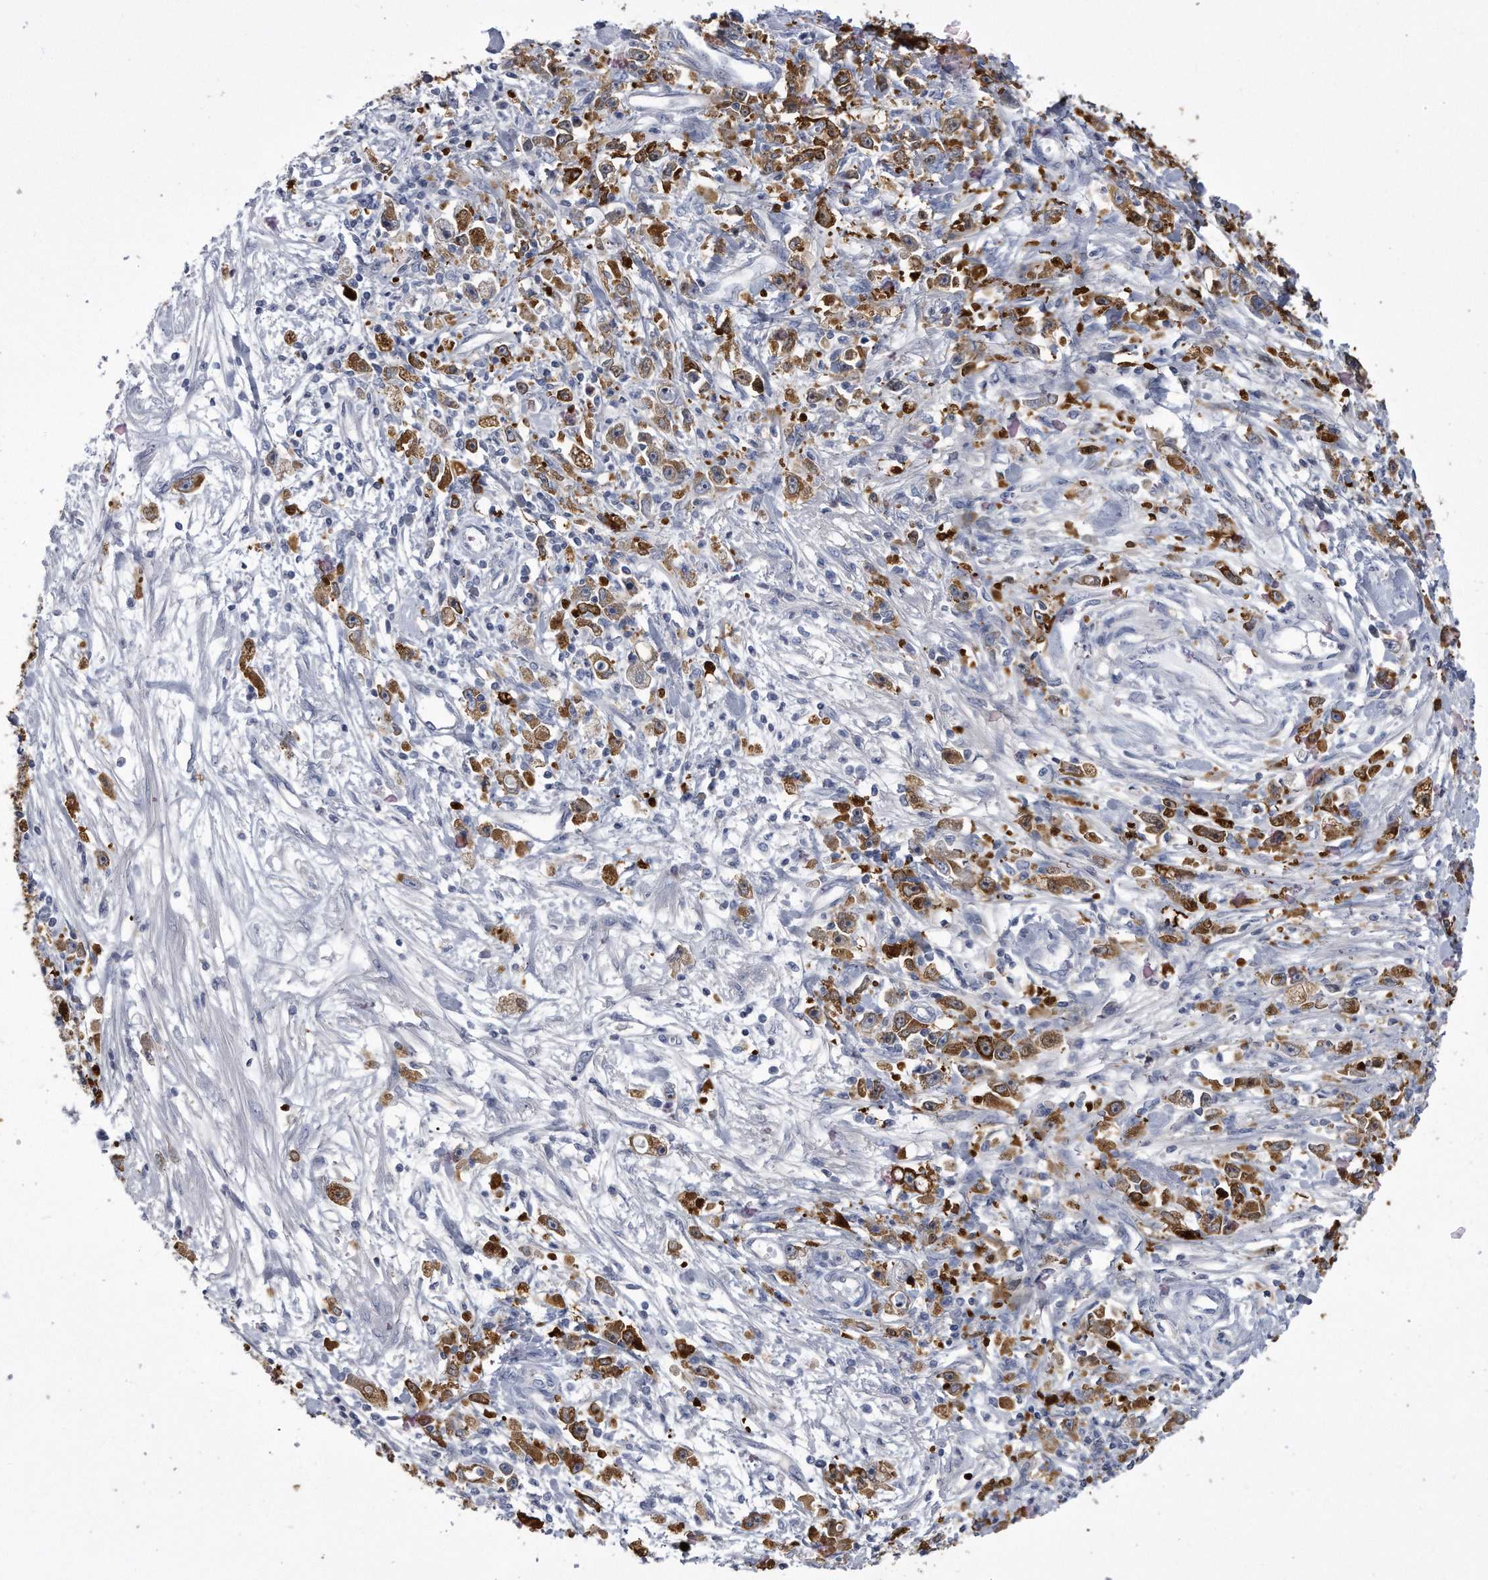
{"staining": {"intensity": "strong", "quantity": "25%-75%", "location": "cytoplasmic/membranous"}, "tissue": "stomach cancer", "cell_type": "Tumor cells", "image_type": "cancer", "snomed": [{"axis": "morphology", "description": "Adenocarcinoma, NOS"}, {"axis": "topography", "description": "Stomach"}], "caption": "This photomicrograph displays stomach cancer stained with immunohistochemistry to label a protein in brown. The cytoplasmic/membranous of tumor cells show strong positivity for the protein. Nuclei are counter-stained blue.", "gene": "PYGB", "patient": {"sex": "female", "age": 59}}